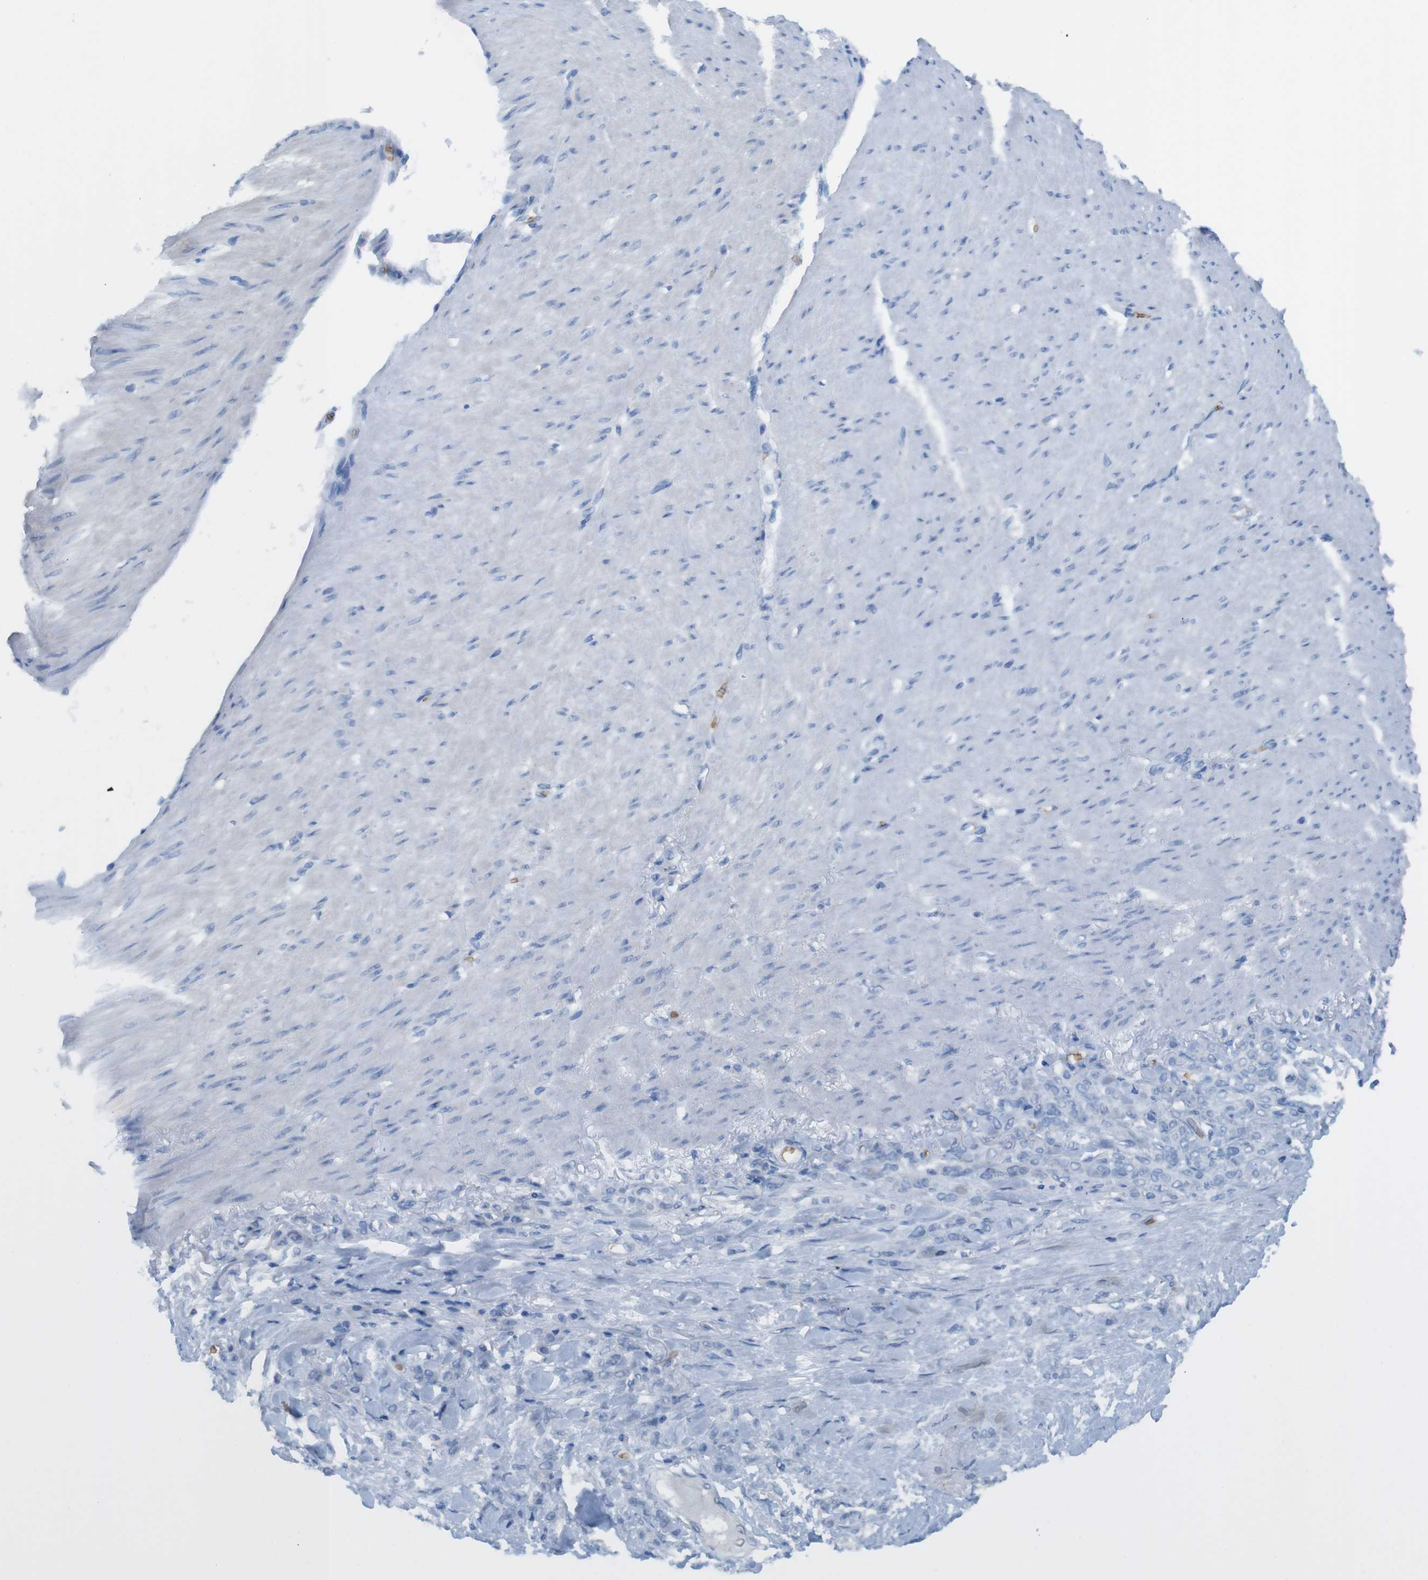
{"staining": {"intensity": "negative", "quantity": "none", "location": "none"}, "tissue": "stomach cancer", "cell_type": "Tumor cells", "image_type": "cancer", "snomed": [{"axis": "morphology", "description": "Adenocarcinoma, NOS"}, {"axis": "topography", "description": "Stomach"}], "caption": "This is a image of IHC staining of stomach adenocarcinoma, which shows no positivity in tumor cells. (Stains: DAB IHC with hematoxylin counter stain, Microscopy: brightfield microscopy at high magnification).", "gene": "GYPA", "patient": {"sex": "male", "age": 82}}